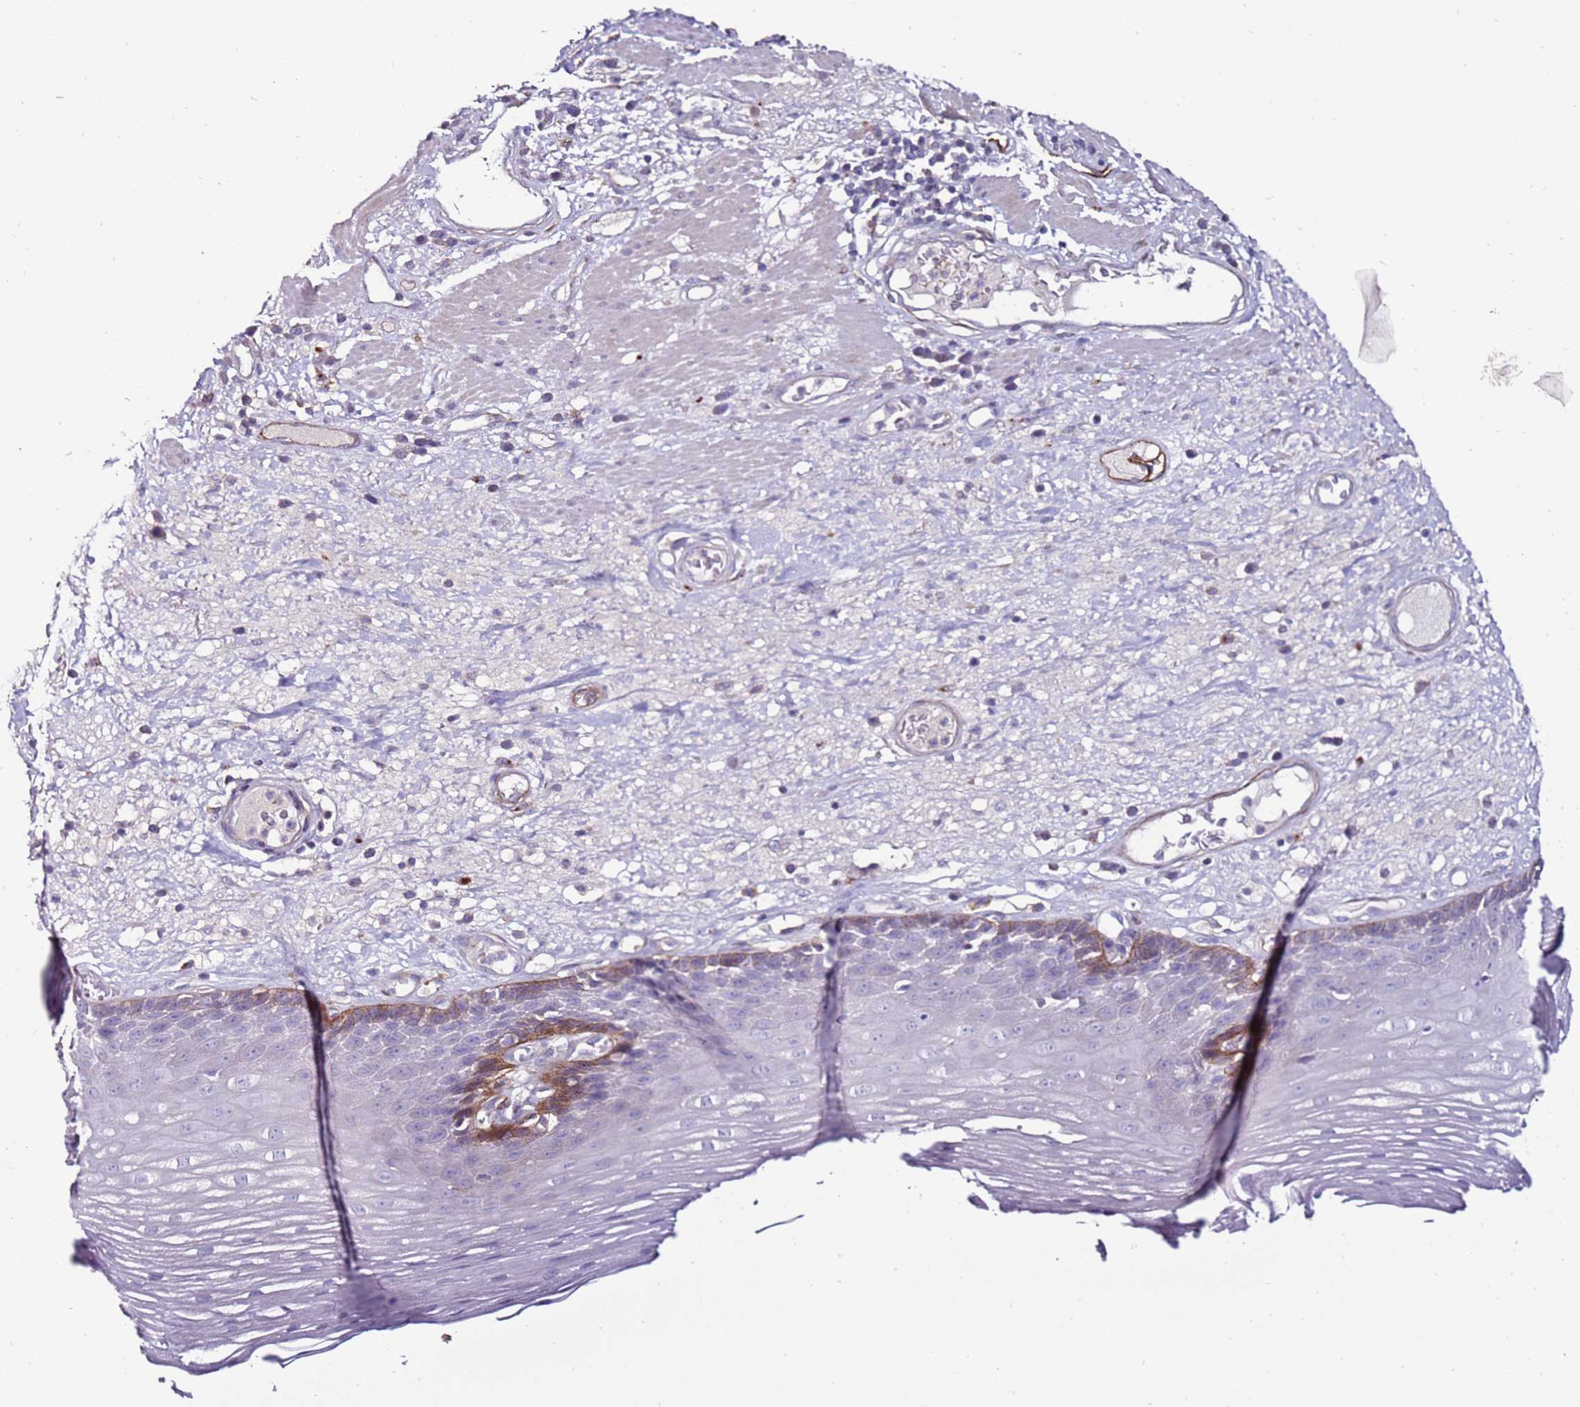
{"staining": {"intensity": "moderate", "quantity": "<25%", "location": "cytoplasmic/membranous"}, "tissue": "esophagus", "cell_type": "Squamous epithelial cells", "image_type": "normal", "snomed": [{"axis": "morphology", "description": "Normal tissue, NOS"}, {"axis": "topography", "description": "Esophagus"}], "caption": "Human esophagus stained for a protein (brown) shows moderate cytoplasmic/membranous positive expression in approximately <25% of squamous epithelial cells.", "gene": "CLEC4M", "patient": {"sex": "male", "age": 62}}